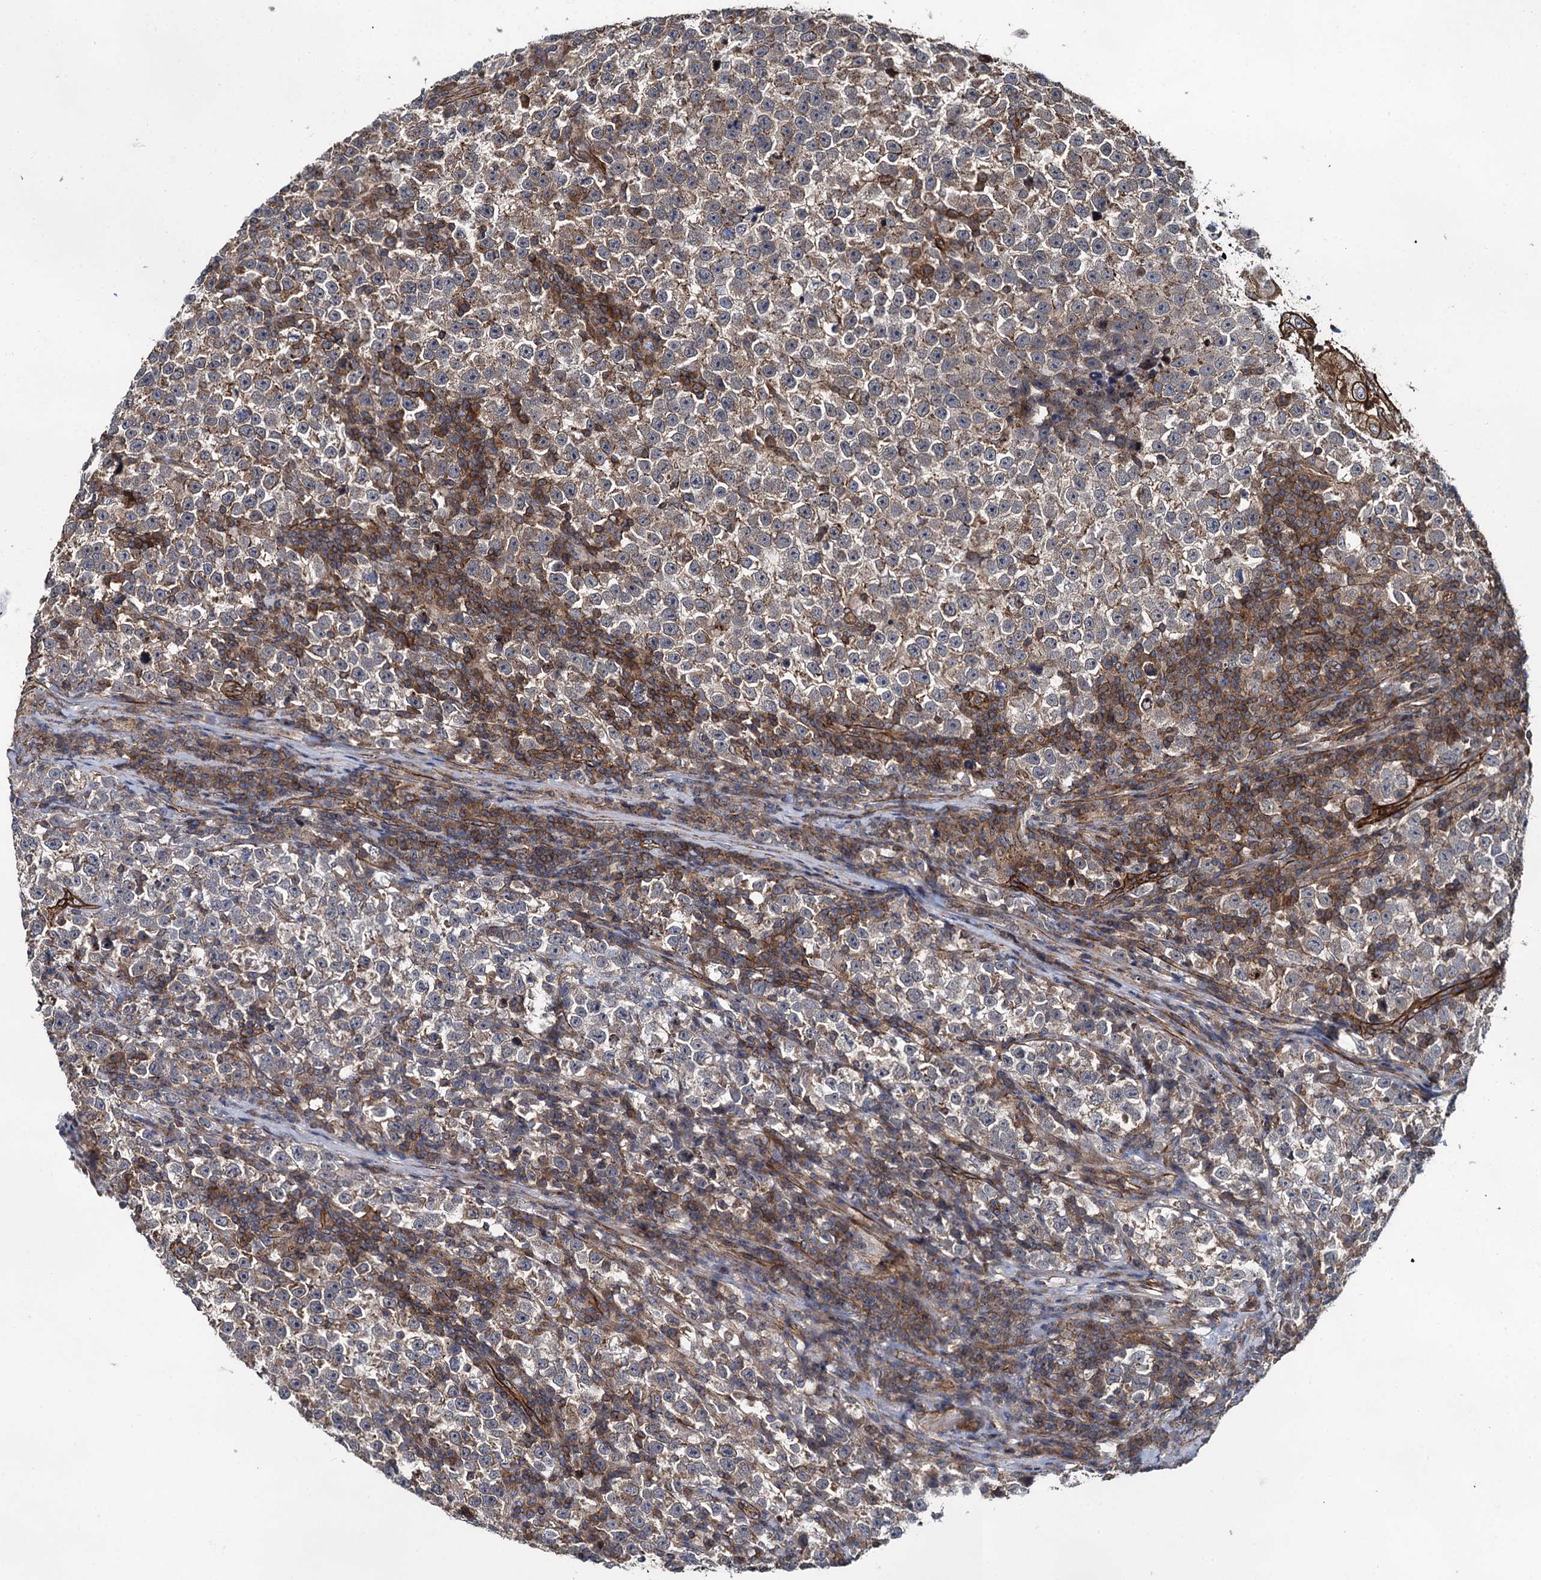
{"staining": {"intensity": "weak", "quantity": "25%-75%", "location": "cytoplasmic/membranous"}, "tissue": "testis cancer", "cell_type": "Tumor cells", "image_type": "cancer", "snomed": [{"axis": "morphology", "description": "Normal tissue, NOS"}, {"axis": "morphology", "description": "Seminoma, NOS"}, {"axis": "topography", "description": "Testis"}], "caption": "Human testis cancer stained with a protein marker displays weak staining in tumor cells.", "gene": "SVIP", "patient": {"sex": "male", "age": 43}}